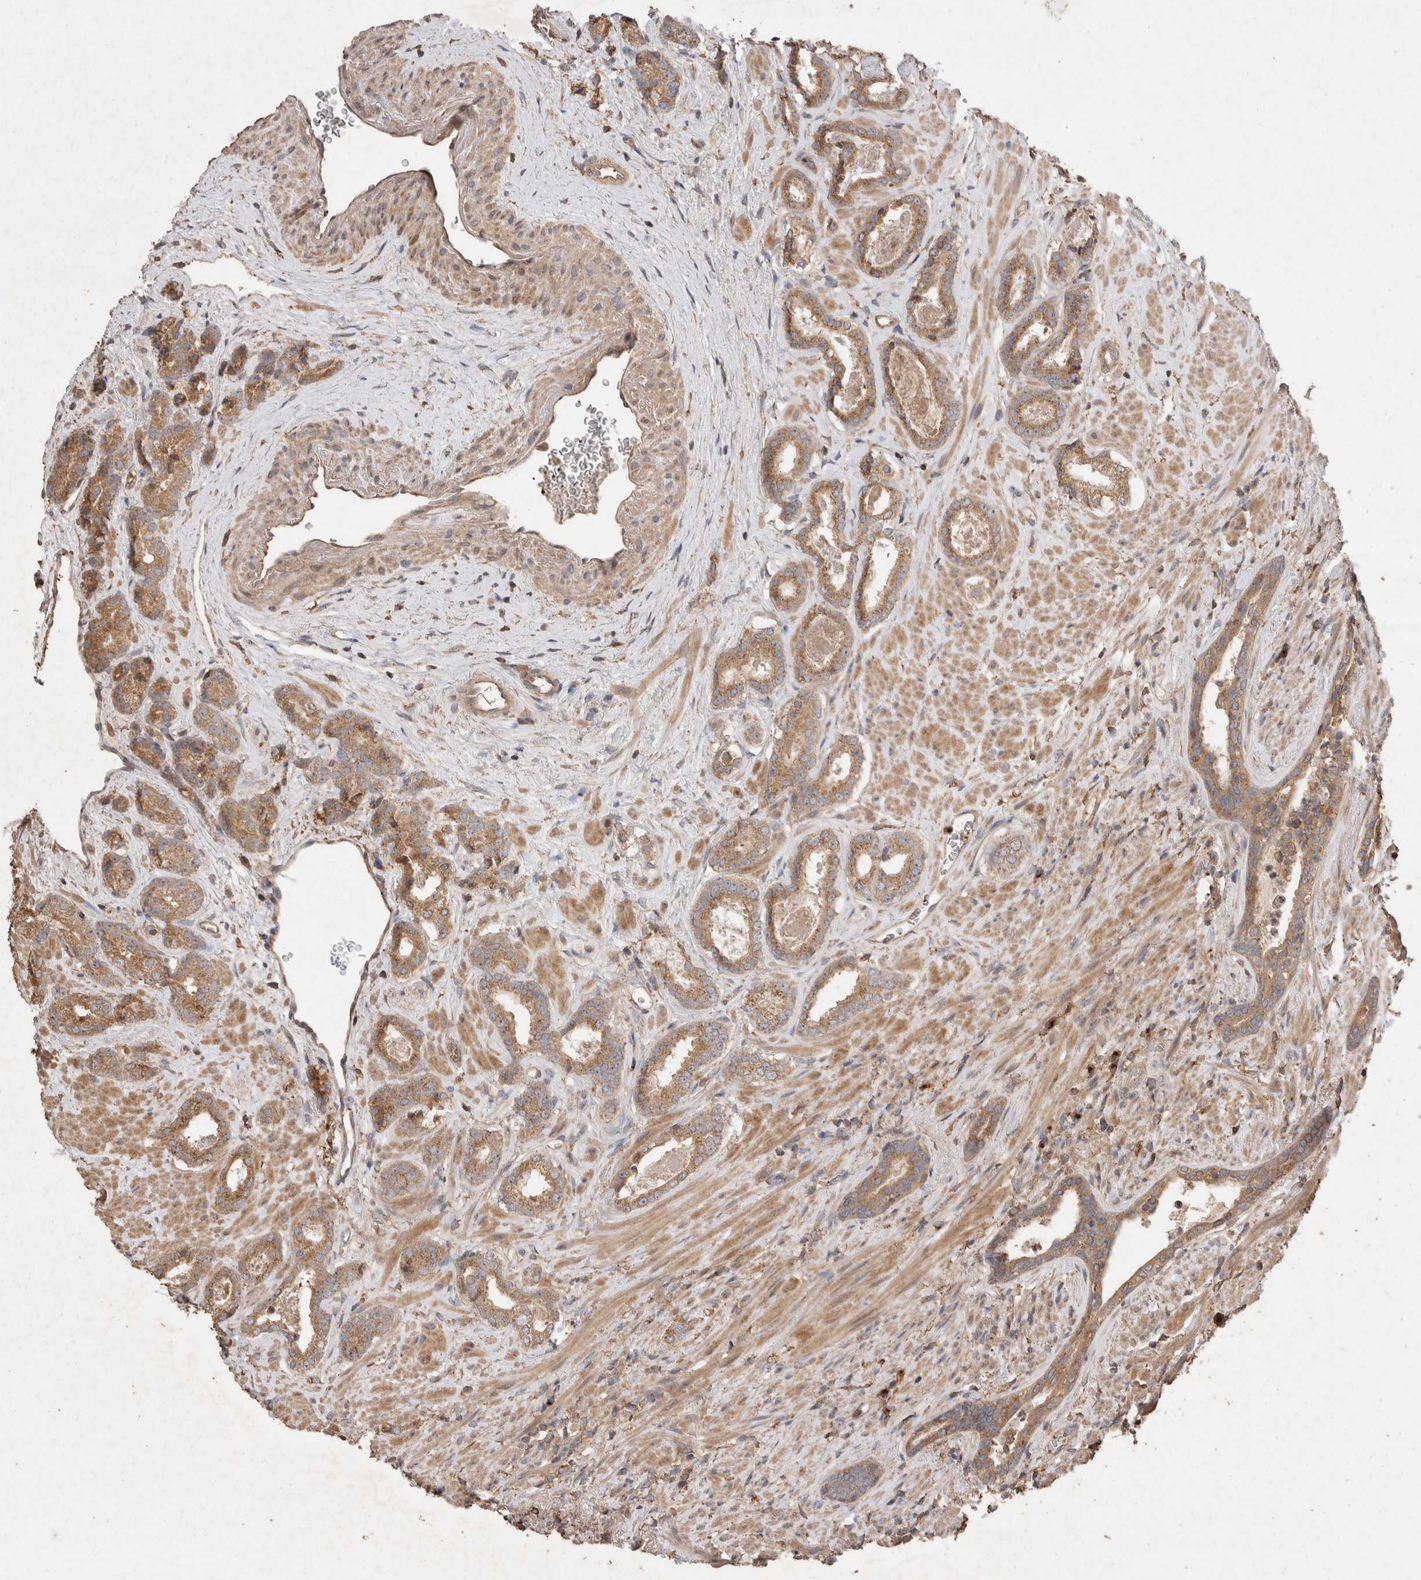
{"staining": {"intensity": "moderate", "quantity": ">75%", "location": "cytoplasmic/membranous"}, "tissue": "prostate cancer", "cell_type": "Tumor cells", "image_type": "cancer", "snomed": [{"axis": "morphology", "description": "Adenocarcinoma, High grade"}, {"axis": "topography", "description": "Prostate"}], "caption": "This is an image of IHC staining of prostate cancer (high-grade adenocarcinoma), which shows moderate staining in the cytoplasmic/membranous of tumor cells.", "gene": "SNX31", "patient": {"sex": "male", "age": 71}}